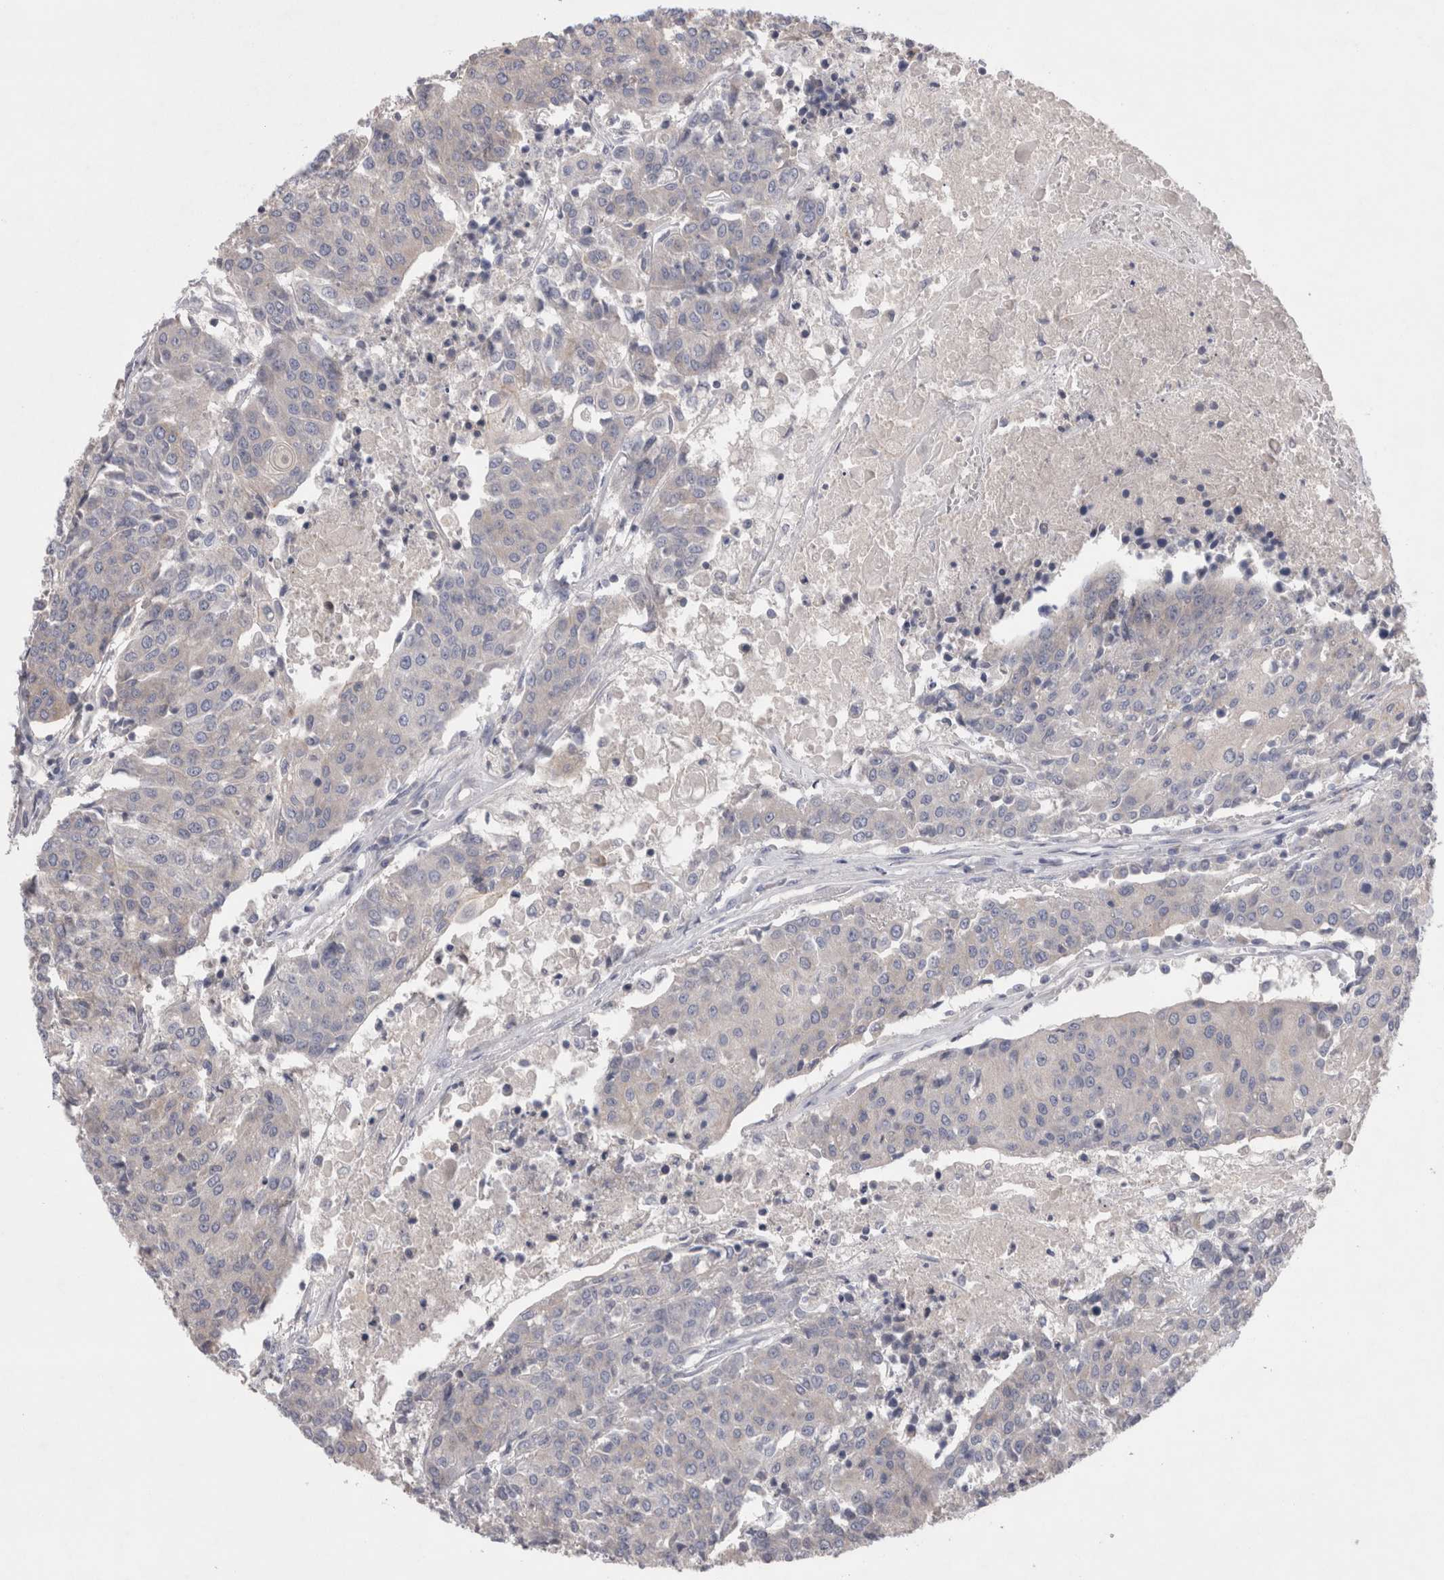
{"staining": {"intensity": "negative", "quantity": "none", "location": "none"}, "tissue": "urothelial cancer", "cell_type": "Tumor cells", "image_type": "cancer", "snomed": [{"axis": "morphology", "description": "Urothelial carcinoma, High grade"}, {"axis": "topography", "description": "Urinary bladder"}], "caption": "The micrograph shows no staining of tumor cells in urothelial cancer.", "gene": "OTOR", "patient": {"sex": "female", "age": 85}}